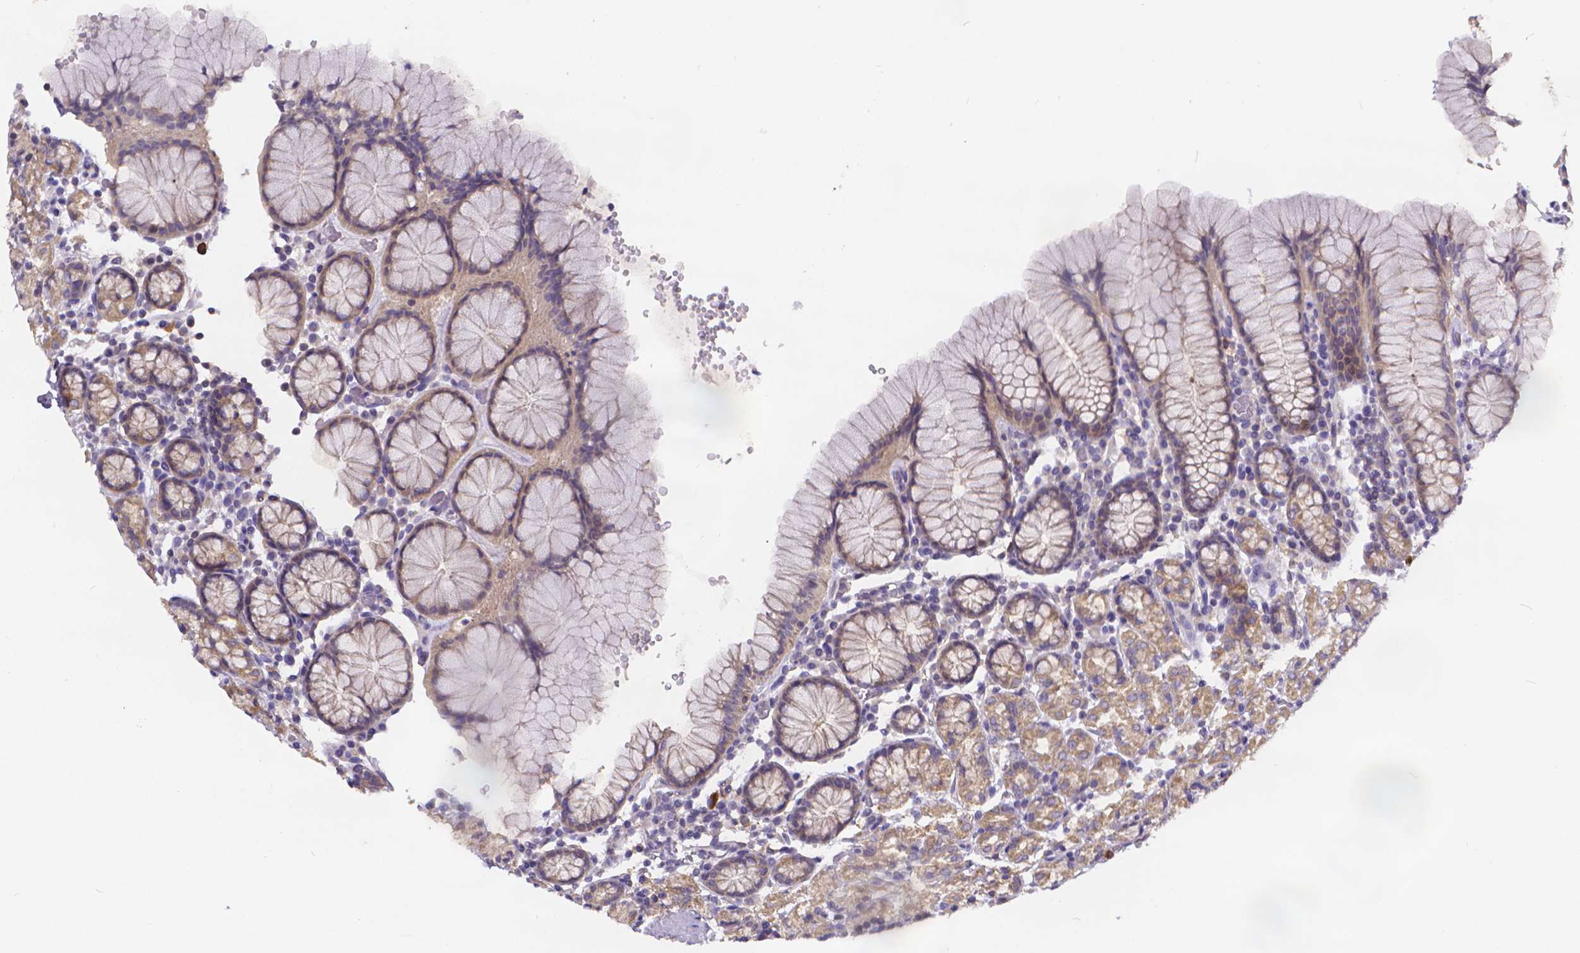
{"staining": {"intensity": "weak", "quantity": "25%-75%", "location": "cytoplasmic/membranous"}, "tissue": "stomach", "cell_type": "Glandular cells", "image_type": "normal", "snomed": [{"axis": "morphology", "description": "Normal tissue, NOS"}, {"axis": "topography", "description": "Stomach, upper"}, {"axis": "topography", "description": "Stomach"}], "caption": "Stomach stained with immunohistochemistry (IHC) demonstrates weak cytoplasmic/membranous positivity in approximately 25%-75% of glandular cells. The staining was performed using DAB (3,3'-diaminobenzidine) to visualize the protein expression in brown, while the nuclei were stained in blue with hematoxylin (Magnification: 20x).", "gene": "GLRB", "patient": {"sex": "male", "age": 62}}